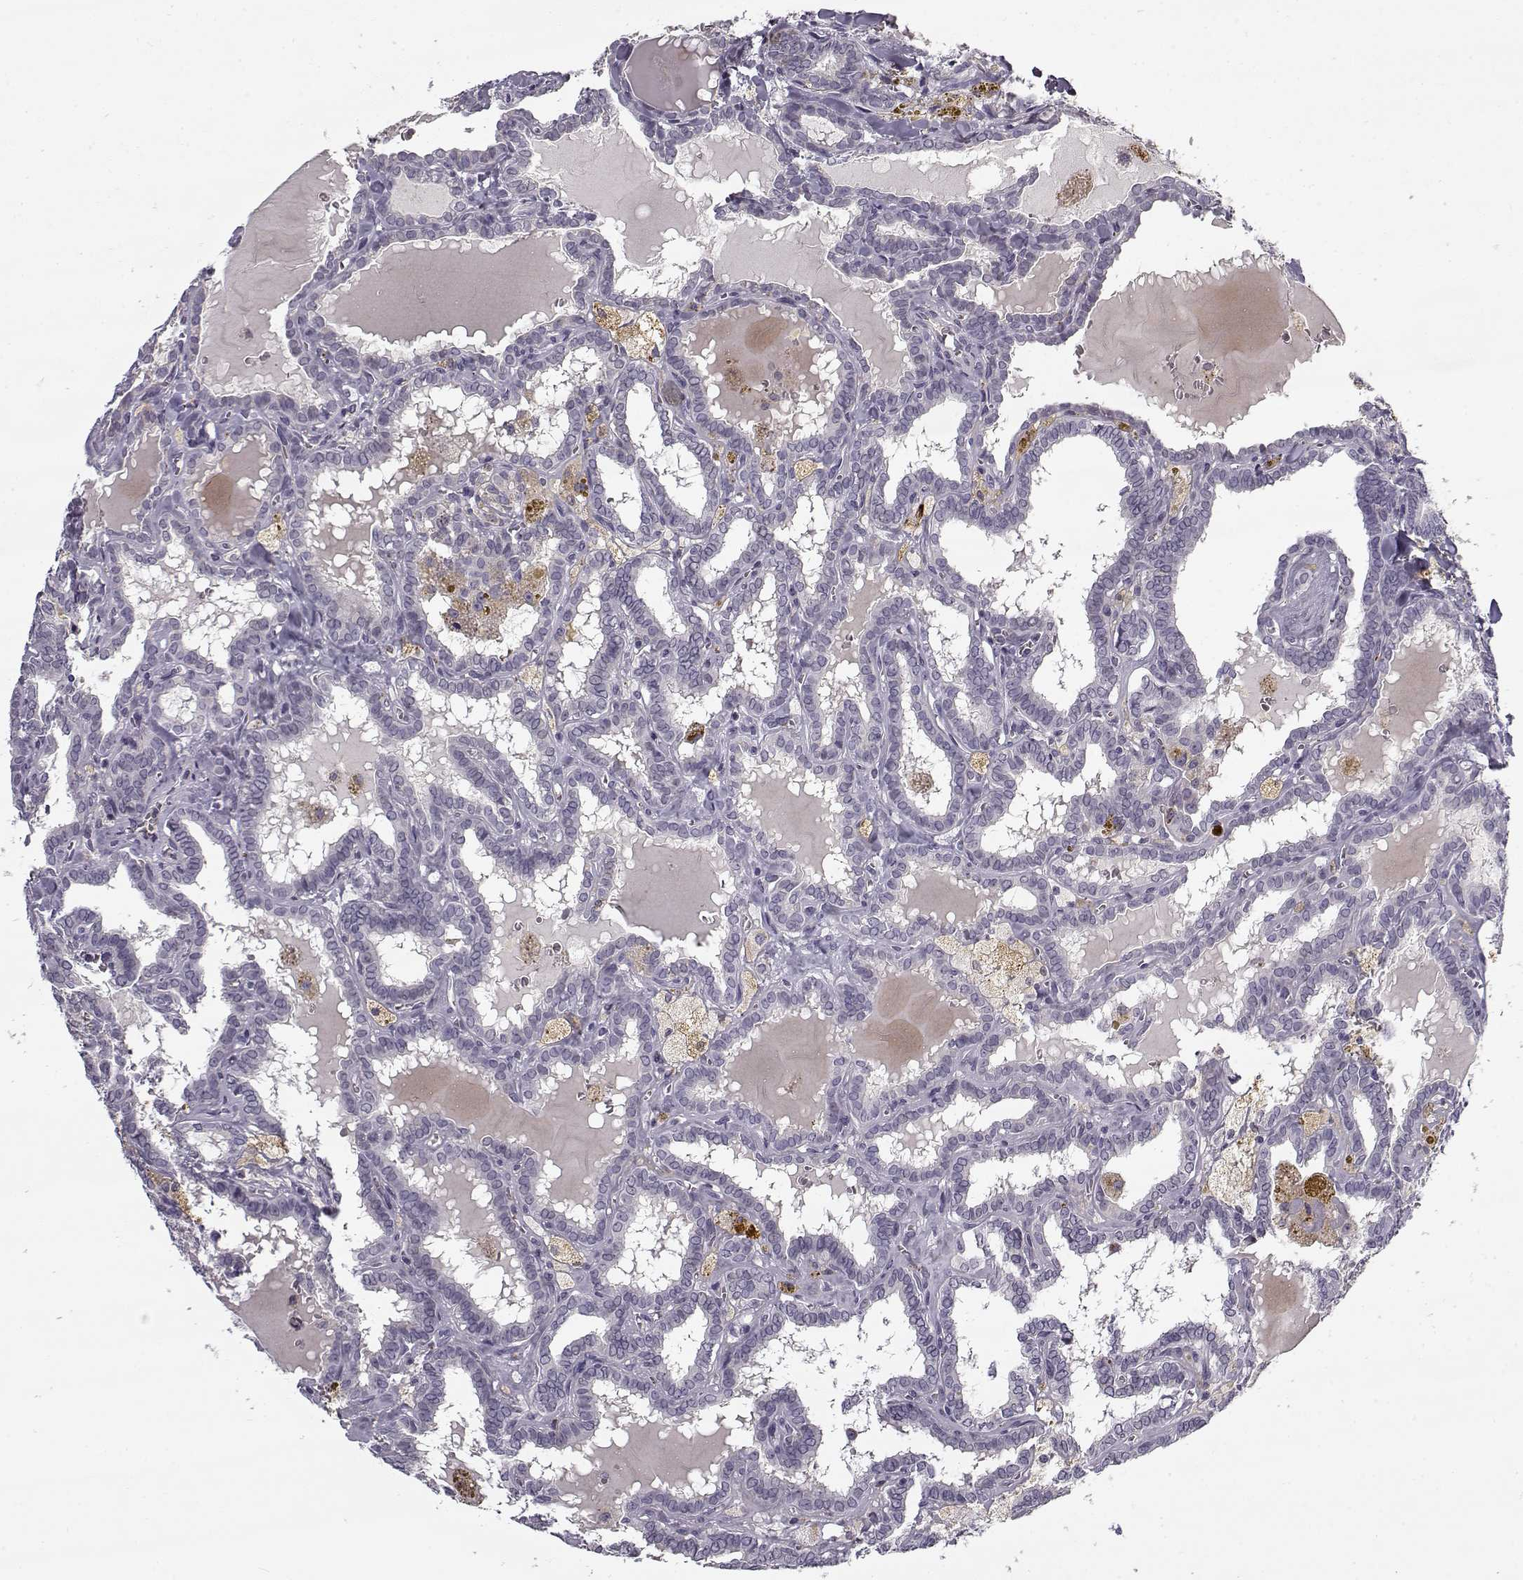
{"staining": {"intensity": "negative", "quantity": "none", "location": "none"}, "tissue": "thyroid cancer", "cell_type": "Tumor cells", "image_type": "cancer", "snomed": [{"axis": "morphology", "description": "Papillary adenocarcinoma, NOS"}, {"axis": "topography", "description": "Thyroid gland"}], "caption": "This is an IHC micrograph of thyroid cancer (papillary adenocarcinoma). There is no staining in tumor cells.", "gene": "SNCA", "patient": {"sex": "female", "age": 39}}